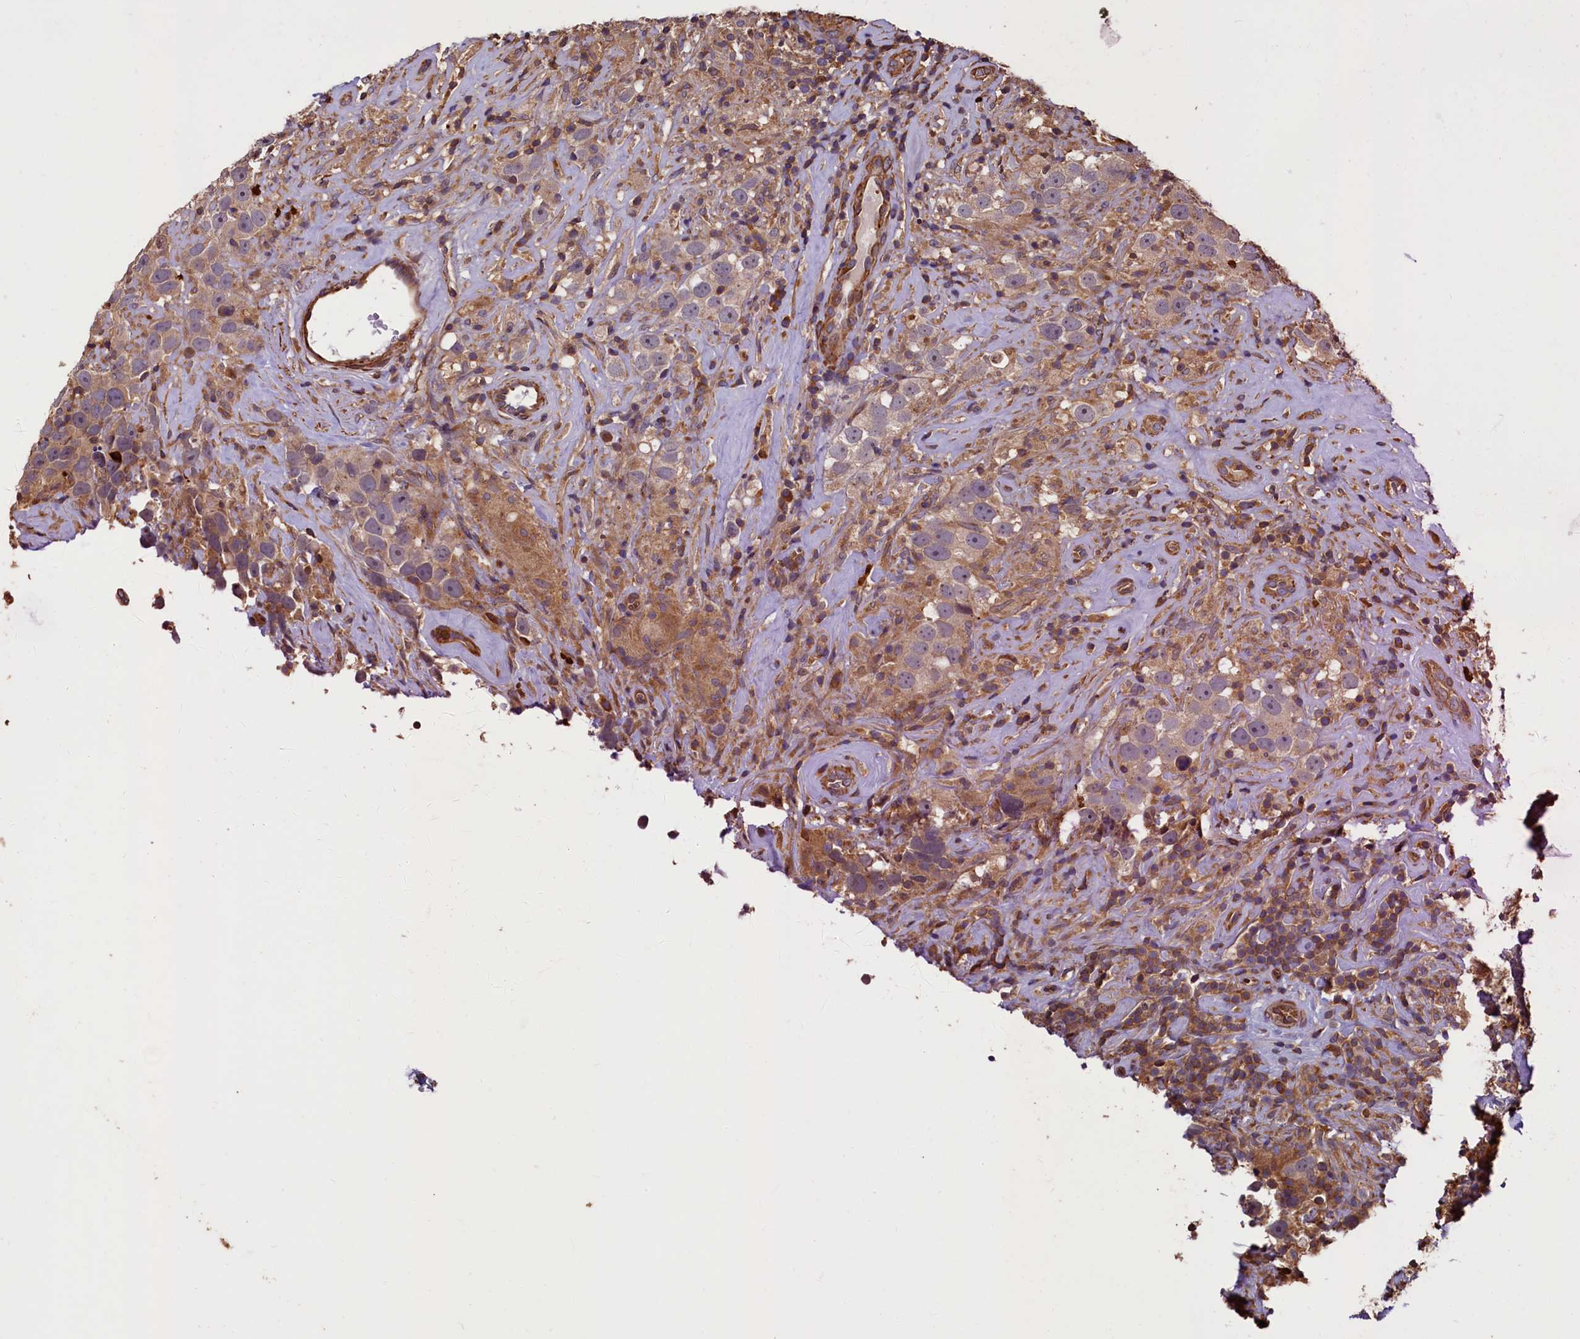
{"staining": {"intensity": "weak", "quantity": "<25%", "location": "cytoplasmic/membranous"}, "tissue": "testis cancer", "cell_type": "Tumor cells", "image_type": "cancer", "snomed": [{"axis": "morphology", "description": "Seminoma, NOS"}, {"axis": "topography", "description": "Testis"}], "caption": "Human testis cancer (seminoma) stained for a protein using immunohistochemistry (IHC) displays no staining in tumor cells.", "gene": "CCDC102B", "patient": {"sex": "male", "age": 49}}